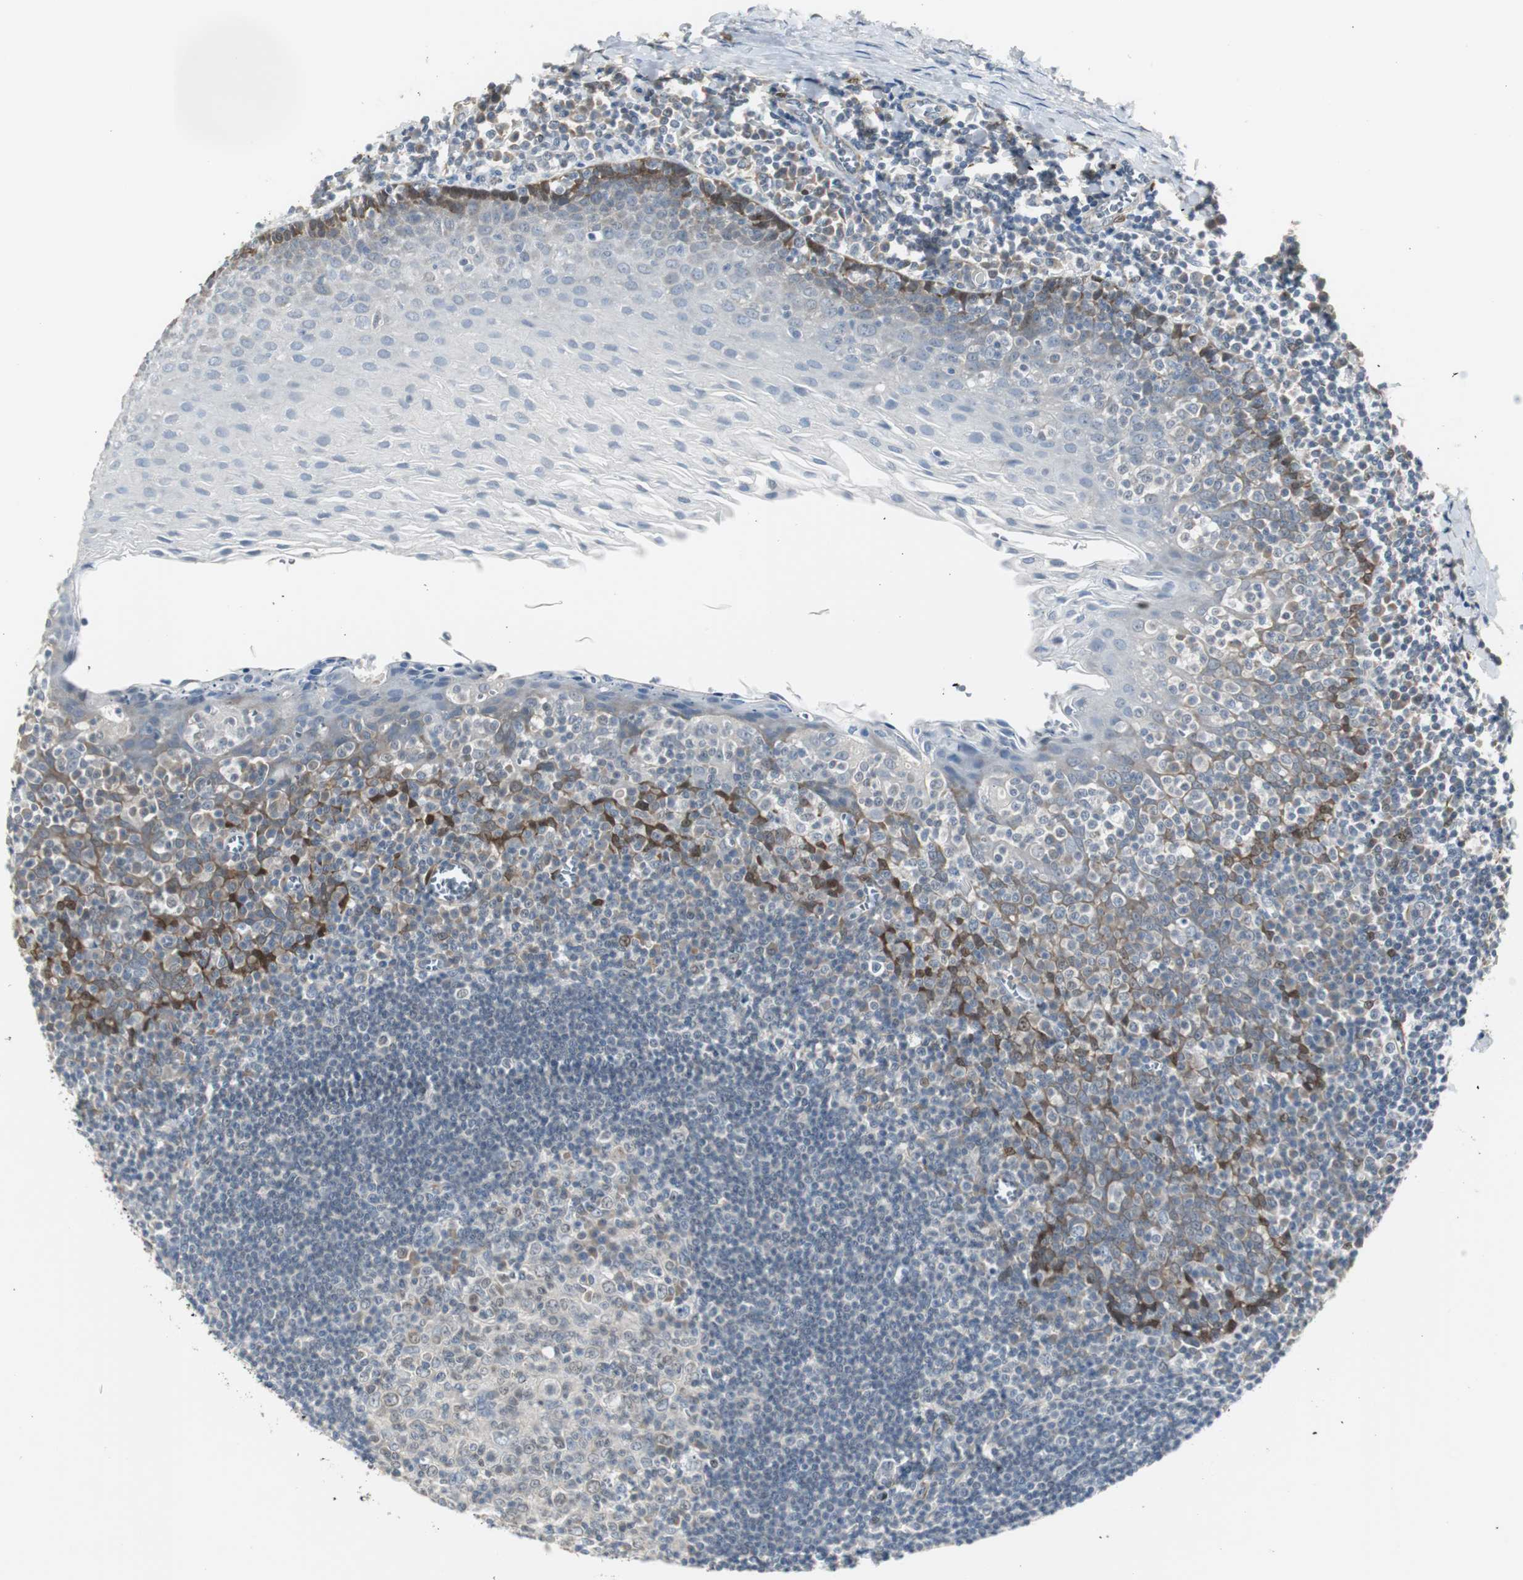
{"staining": {"intensity": "moderate", "quantity": "<25%", "location": "cytoplasmic/membranous"}, "tissue": "oral mucosa", "cell_type": "Squamous epithelial cells", "image_type": "normal", "snomed": [{"axis": "morphology", "description": "Normal tissue, NOS"}, {"axis": "topography", "description": "Oral tissue"}], "caption": "Moderate cytoplasmic/membranous staining is present in approximately <25% of squamous epithelial cells in benign oral mucosa. (brown staining indicates protein expression, while blue staining denotes nuclei).", "gene": "FHL2", "patient": {"sex": "male", "age": 20}}